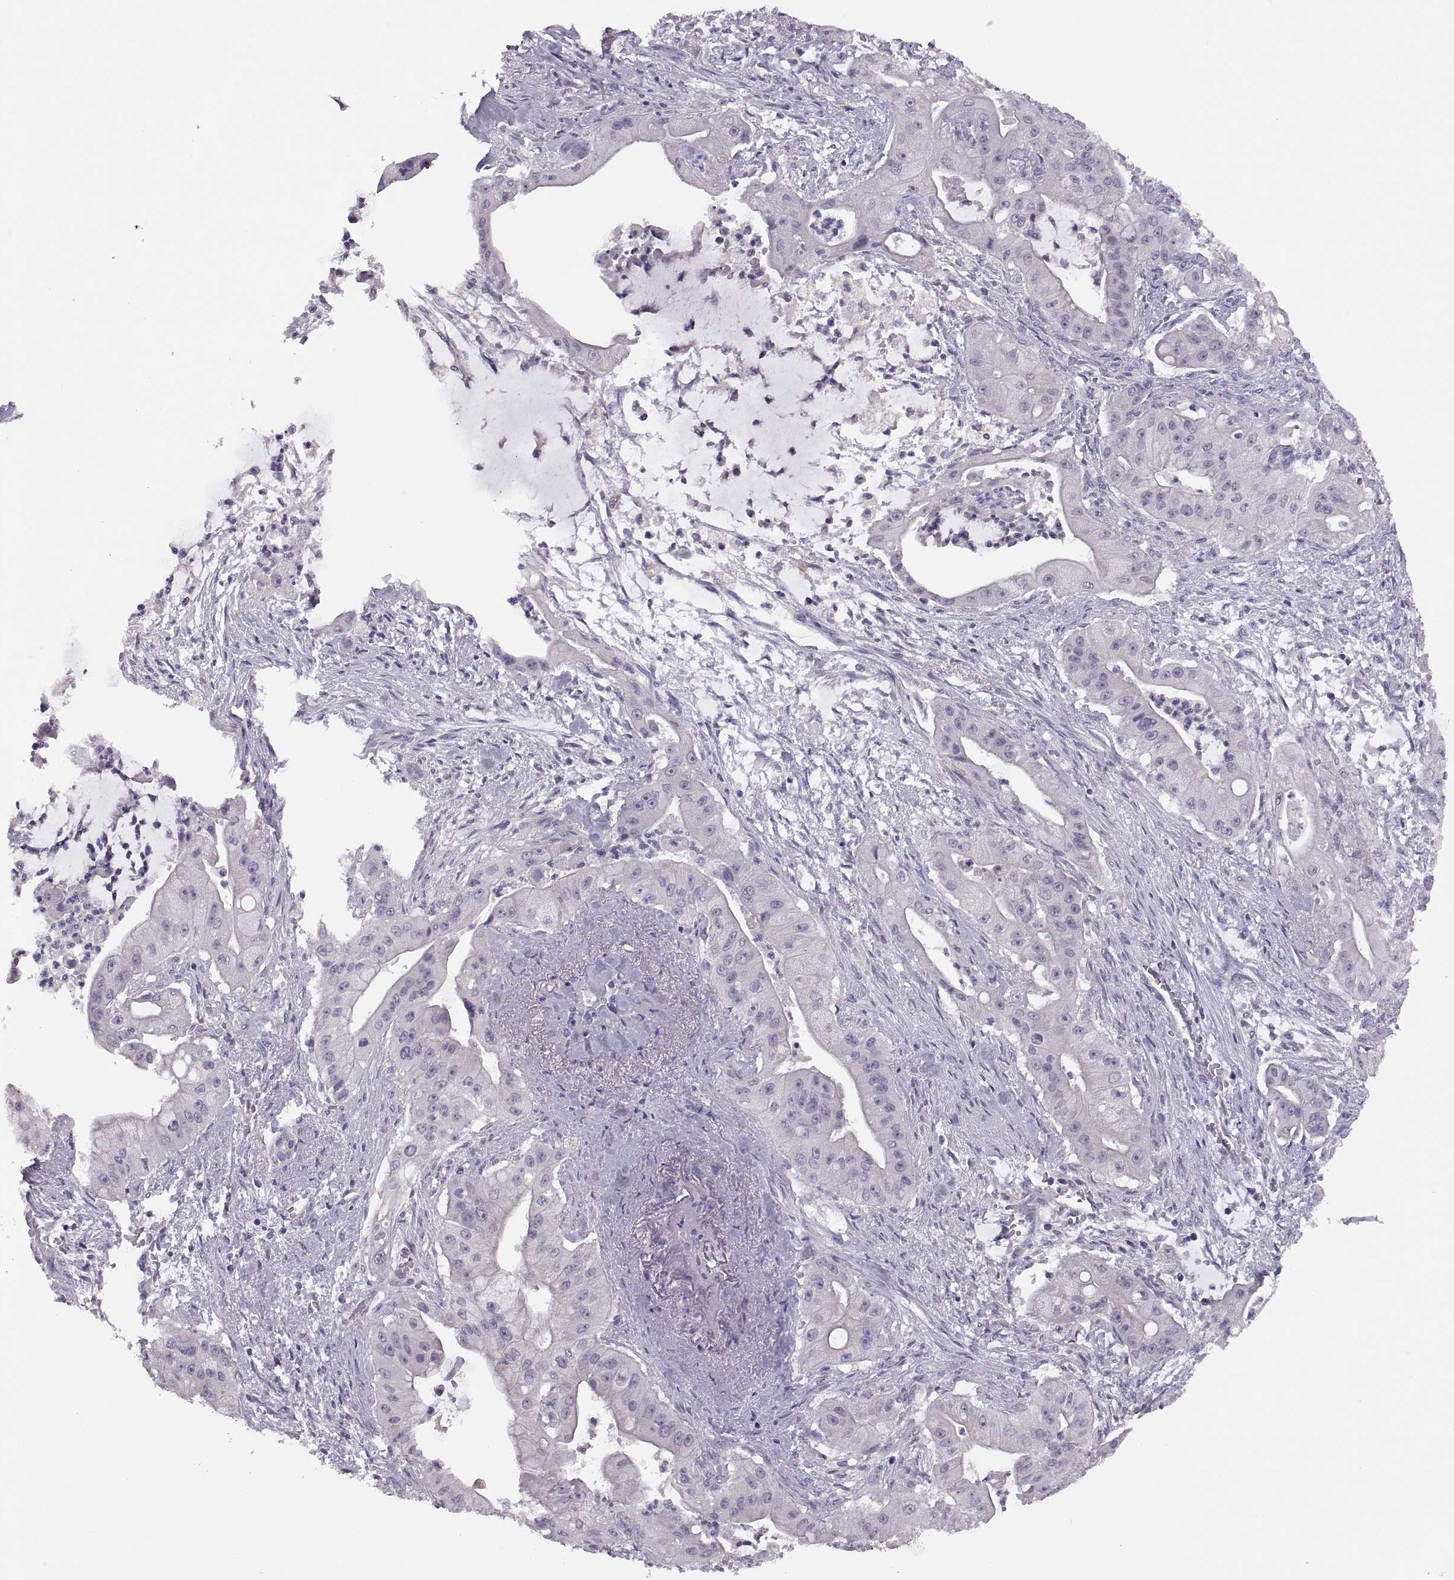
{"staining": {"intensity": "negative", "quantity": "none", "location": "none"}, "tissue": "pancreatic cancer", "cell_type": "Tumor cells", "image_type": "cancer", "snomed": [{"axis": "morphology", "description": "Normal tissue, NOS"}, {"axis": "morphology", "description": "Inflammation, NOS"}, {"axis": "morphology", "description": "Adenocarcinoma, NOS"}, {"axis": "topography", "description": "Pancreas"}], "caption": "Tumor cells are negative for brown protein staining in pancreatic cancer (adenocarcinoma).", "gene": "ADH6", "patient": {"sex": "male", "age": 57}}